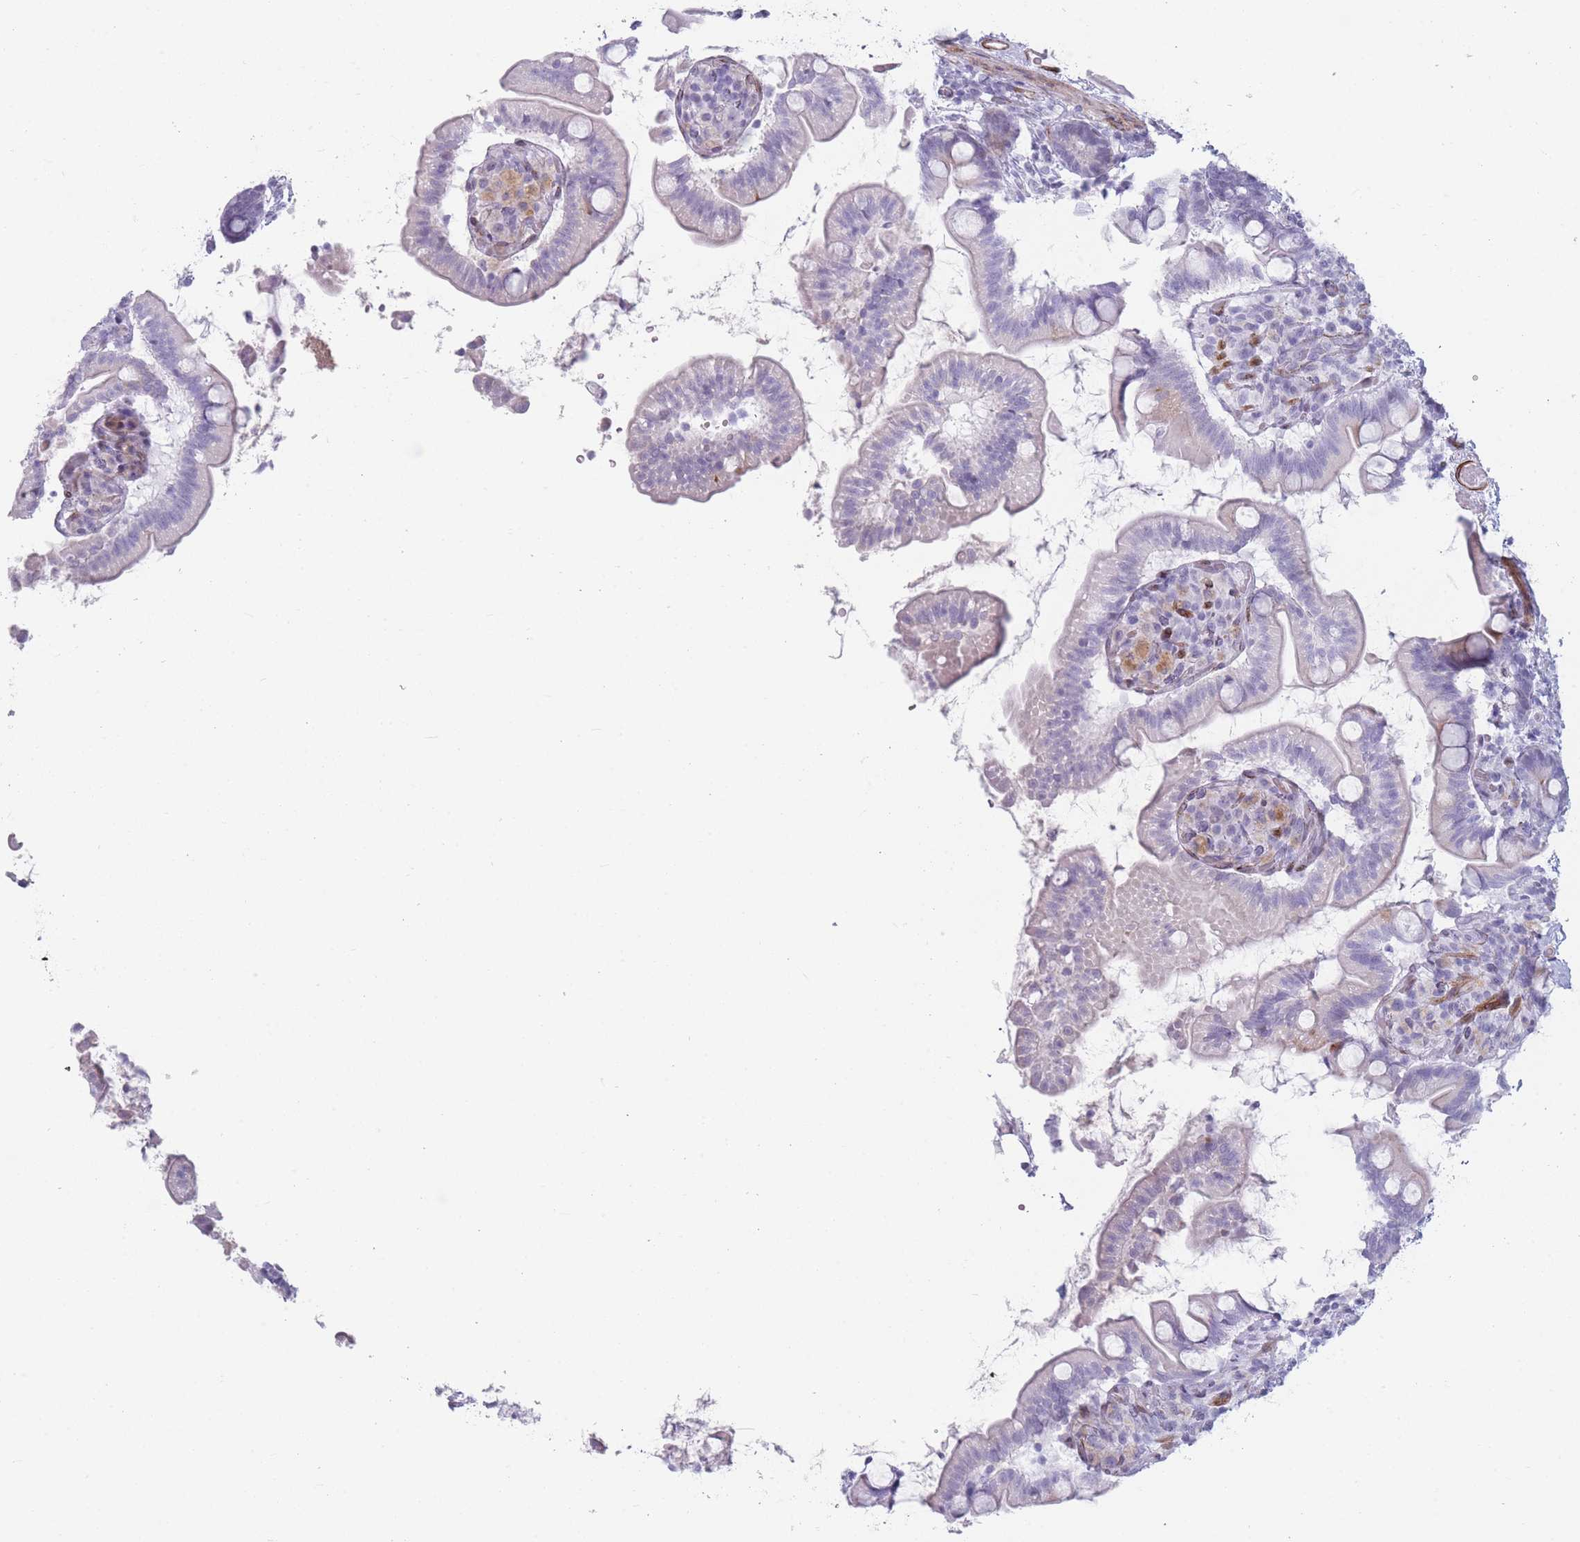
{"staining": {"intensity": "moderate", "quantity": "25%-75%", "location": "cytoplasmic/membranous"}, "tissue": "small intestine", "cell_type": "Glandular cells", "image_type": "normal", "snomed": [{"axis": "morphology", "description": "Normal tissue, NOS"}, {"axis": "topography", "description": "Small intestine"}], "caption": "Protein staining reveals moderate cytoplasmic/membranous positivity in about 25%-75% of glandular cells in normal small intestine. (DAB IHC with brightfield microscopy, high magnification).", "gene": "IFNA10", "patient": {"sex": "female", "age": 64}}